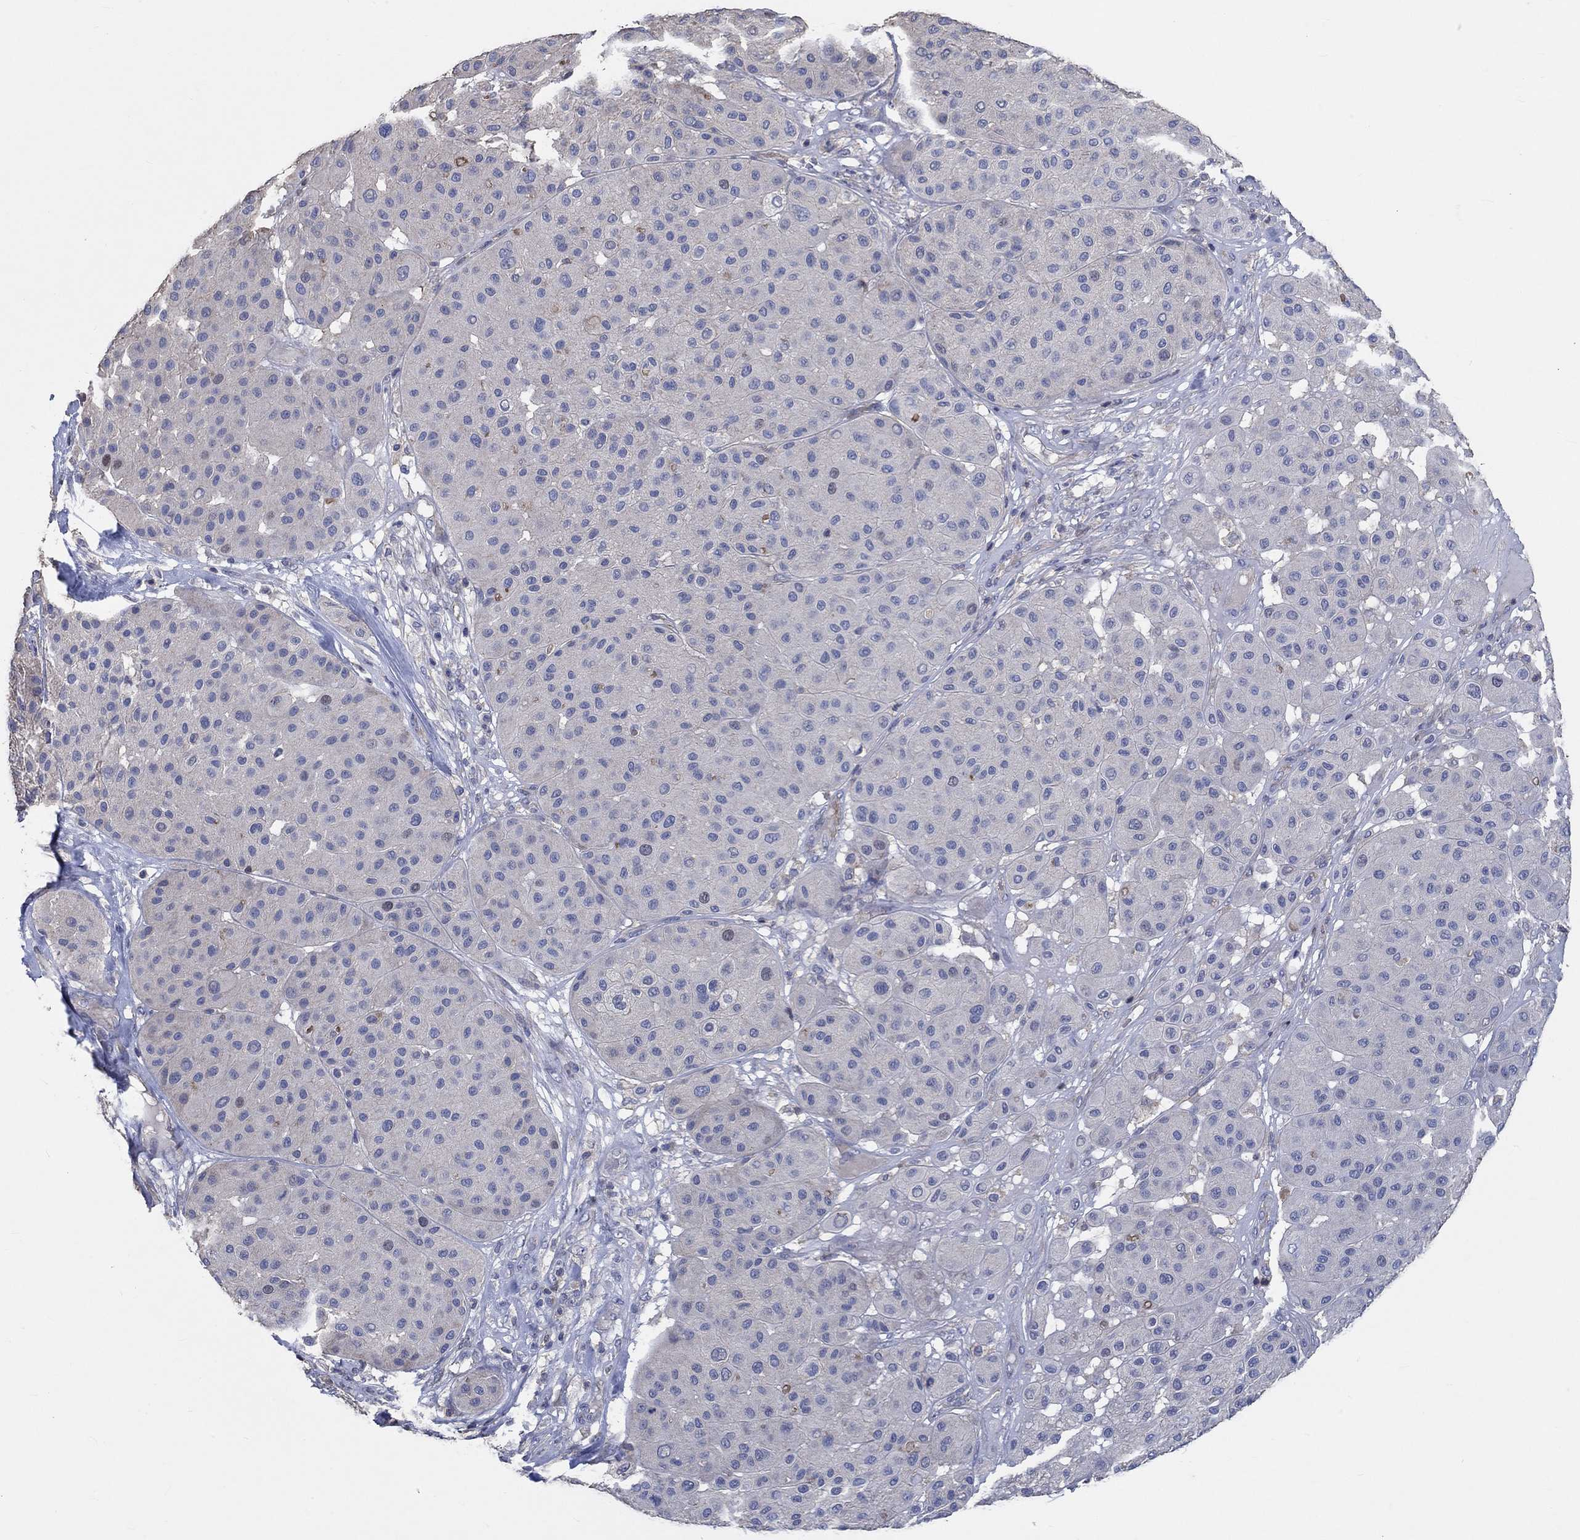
{"staining": {"intensity": "negative", "quantity": "none", "location": "none"}, "tissue": "melanoma", "cell_type": "Tumor cells", "image_type": "cancer", "snomed": [{"axis": "morphology", "description": "Malignant melanoma, Metastatic site"}, {"axis": "topography", "description": "Smooth muscle"}], "caption": "Immunohistochemistry of melanoma shows no staining in tumor cells. (Brightfield microscopy of DAB immunohistochemistry at high magnification).", "gene": "TNFAIP8L3", "patient": {"sex": "male", "age": 41}}